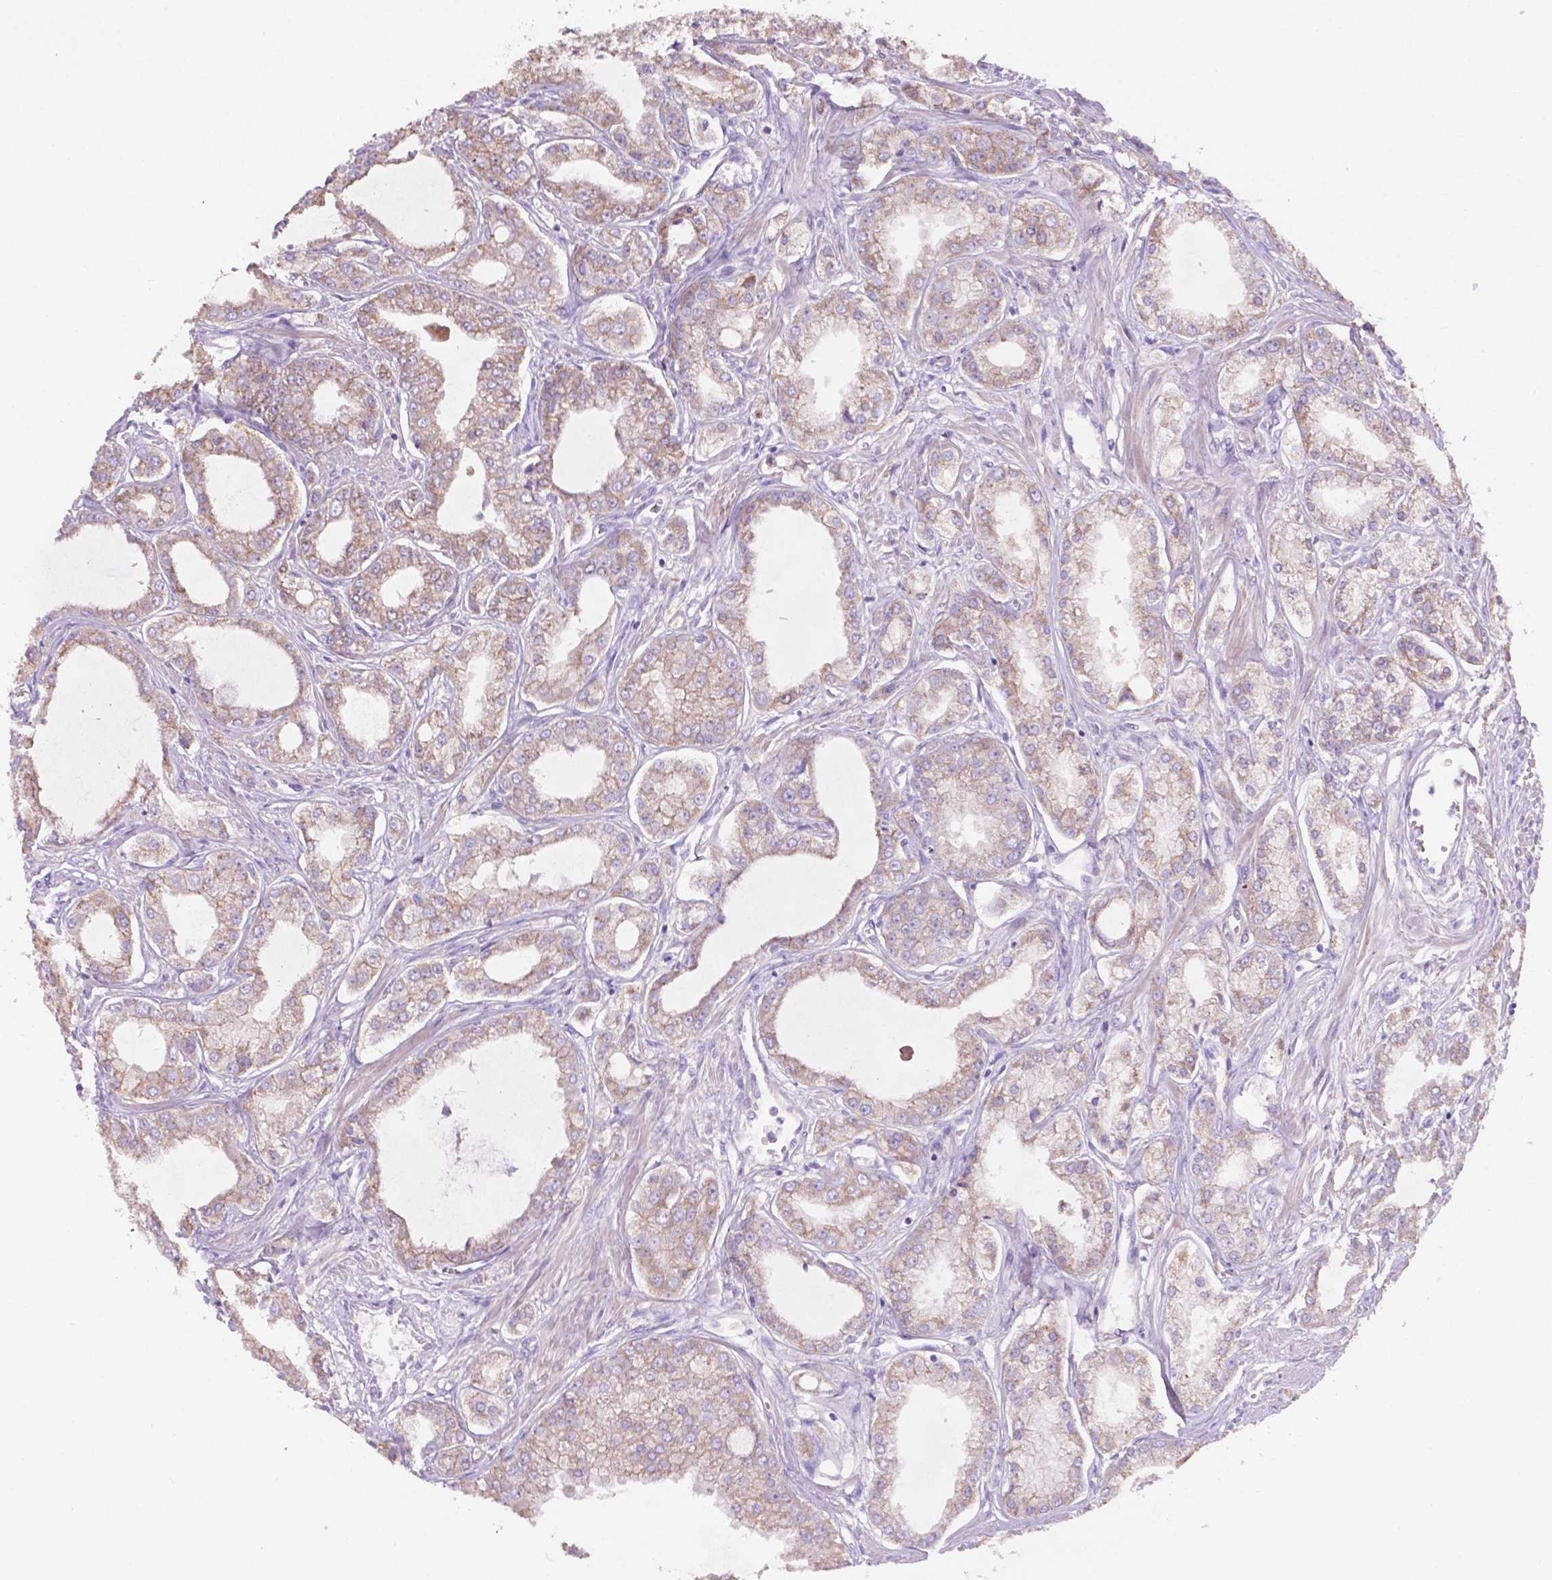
{"staining": {"intensity": "weak", "quantity": "25%-75%", "location": "cytoplasmic/membranous"}, "tissue": "prostate cancer", "cell_type": "Tumor cells", "image_type": "cancer", "snomed": [{"axis": "morphology", "description": "Adenocarcinoma, NOS"}, {"axis": "topography", "description": "Prostate"}], "caption": "The micrograph displays immunohistochemical staining of prostate adenocarcinoma. There is weak cytoplasmic/membranous positivity is seen in about 25%-75% of tumor cells. (IHC, brightfield microscopy, high magnification).", "gene": "MKRN2OS", "patient": {"sex": "male", "age": 71}}